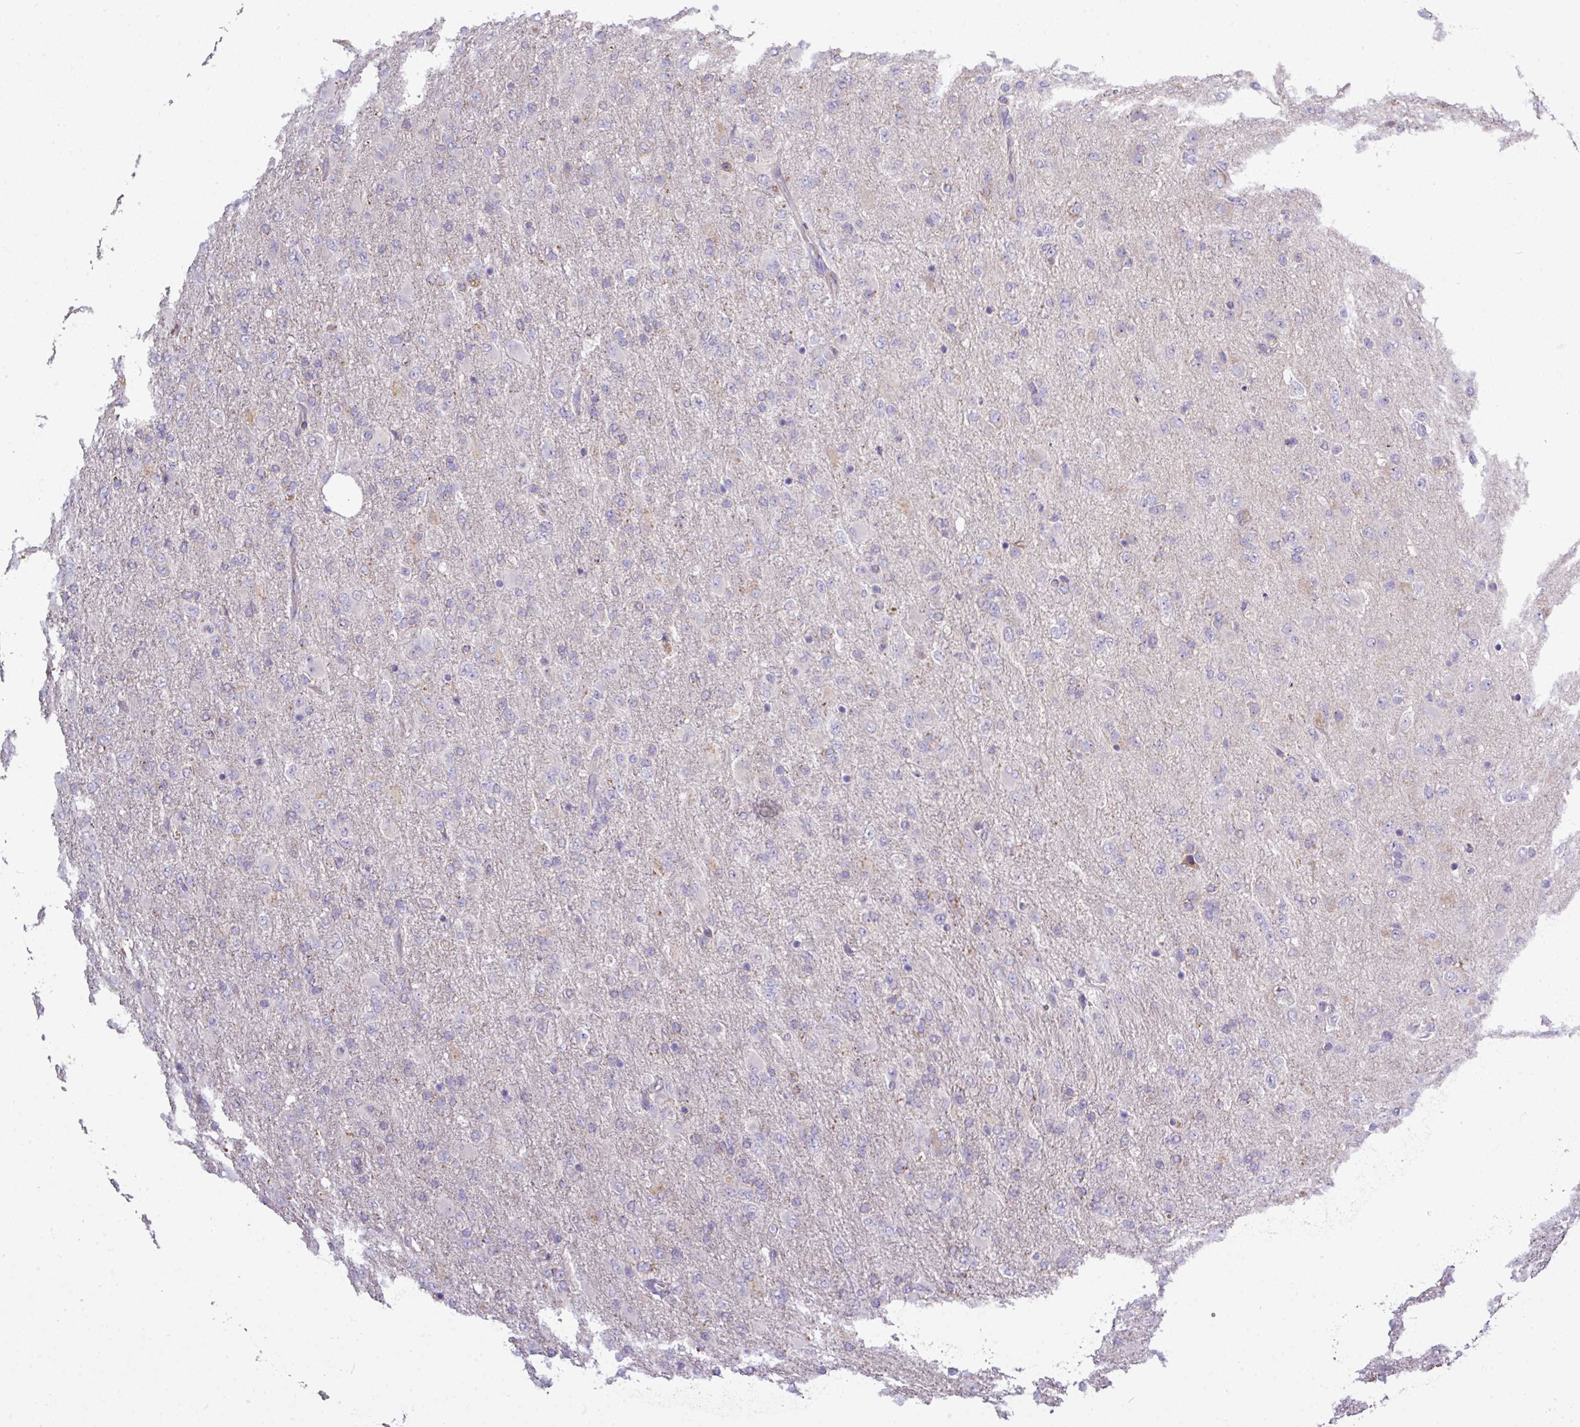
{"staining": {"intensity": "moderate", "quantity": "<25%", "location": "cytoplasmic/membranous"}, "tissue": "glioma", "cell_type": "Tumor cells", "image_type": "cancer", "snomed": [{"axis": "morphology", "description": "Glioma, malignant, Low grade"}, {"axis": "topography", "description": "Brain"}], "caption": "Immunohistochemistry (IHC) (DAB (3,3'-diaminobenzidine)) staining of human glioma exhibits moderate cytoplasmic/membranous protein positivity in about <25% of tumor cells.", "gene": "AGAP5", "patient": {"sex": "male", "age": 65}}